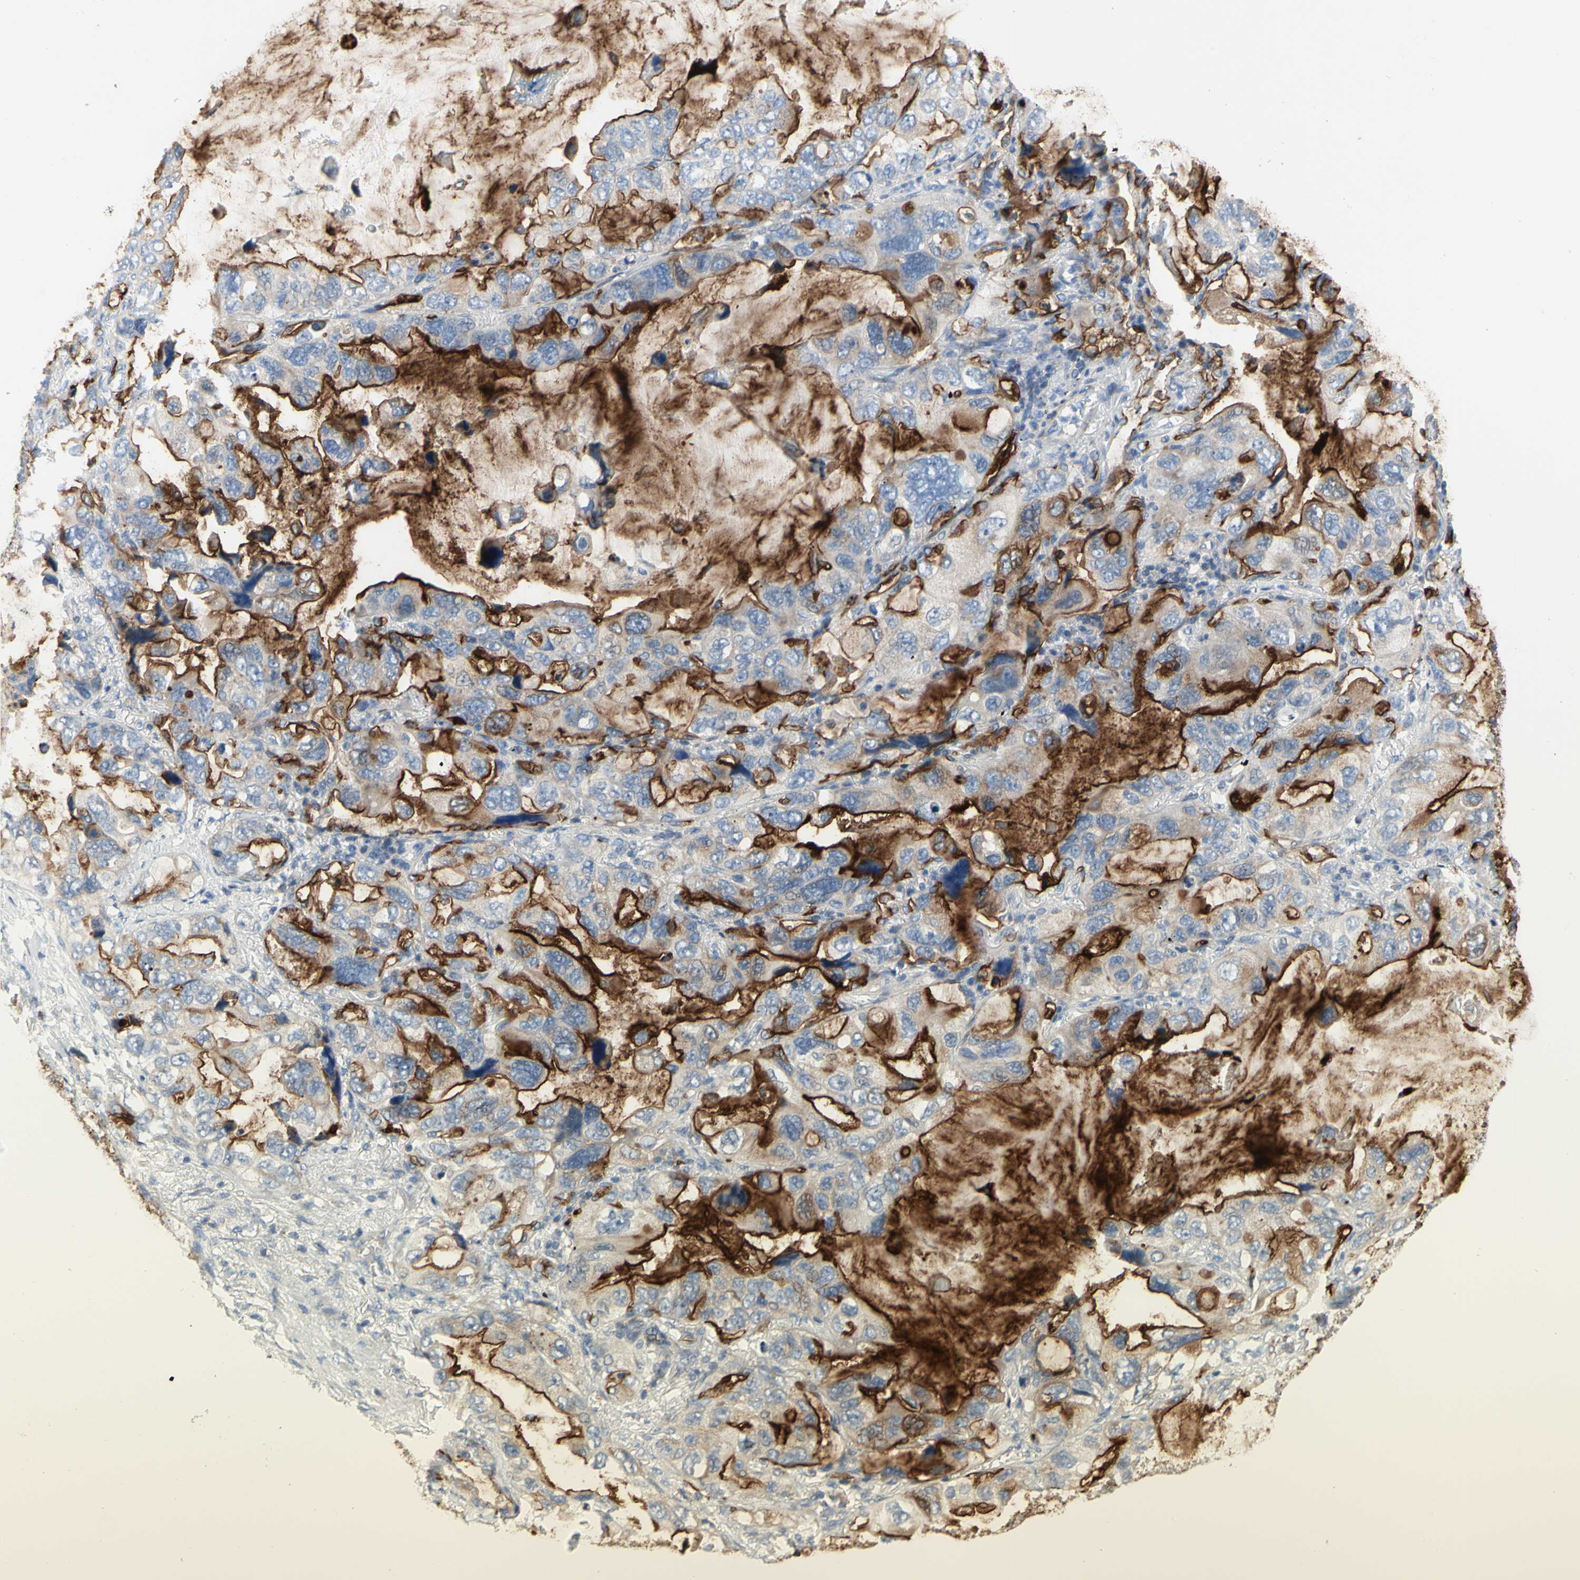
{"staining": {"intensity": "strong", "quantity": ">75%", "location": "cytoplasmic/membranous"}, "tissue": "lung cancer", "cell_type": "Tumor cells", "image_type": "cancer", "snomed": [{"axis": "morphology", "description": "Squamous cell carcinoma, NOS"}, {"axis": "topography", "description": "Lung"}], "caption": "Protein expression analysis of lung squamous cell carcinoma demonstrates strong cytoplasmic/membranous expression in approximately >75% of tumor cells. (IHC, brightfield microscopy, high magnification).", "gene": "MUC1", "patient": {"sex": "female", "age": 73}}